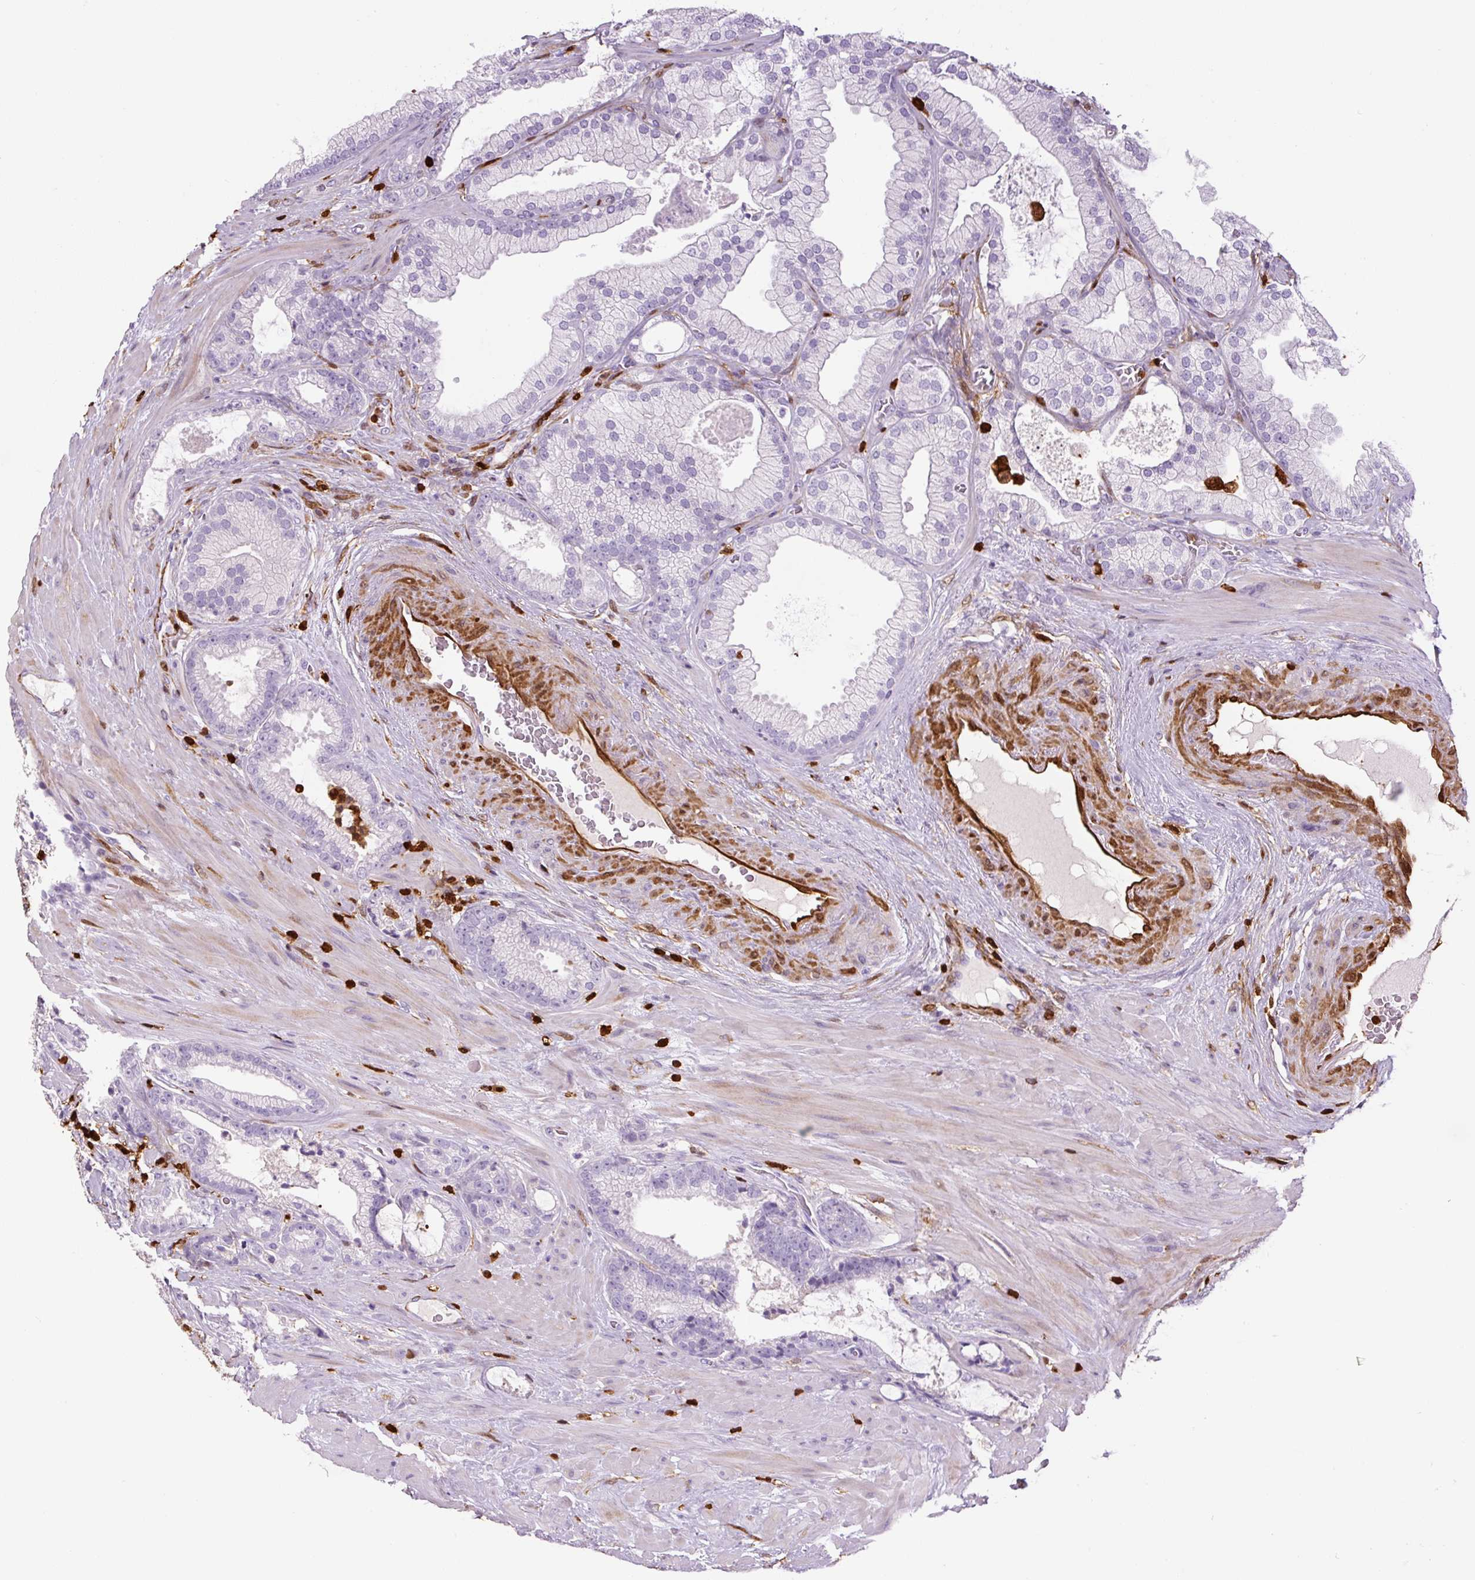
{"staining": {"intensity": "negative", "quantity": "none", "location": "none"}, "tissue": "prostate cancer", "cell_type": "Tumor cells", "image_type": "cancer", "snomed": [{"axis": "morphology", "description": "Adenocarcinoma, High grade"}, {"axis": "topography", "description": "Prostate"}], "caption": "Immunohistochemistry photomicrograph of human high-grade adenocarcinoma (prostate) stained for a protein (brown), which reveals no expression in tumor cells.", "gene": "S100A4", "patient": {"sex": "male", "age": 68}}